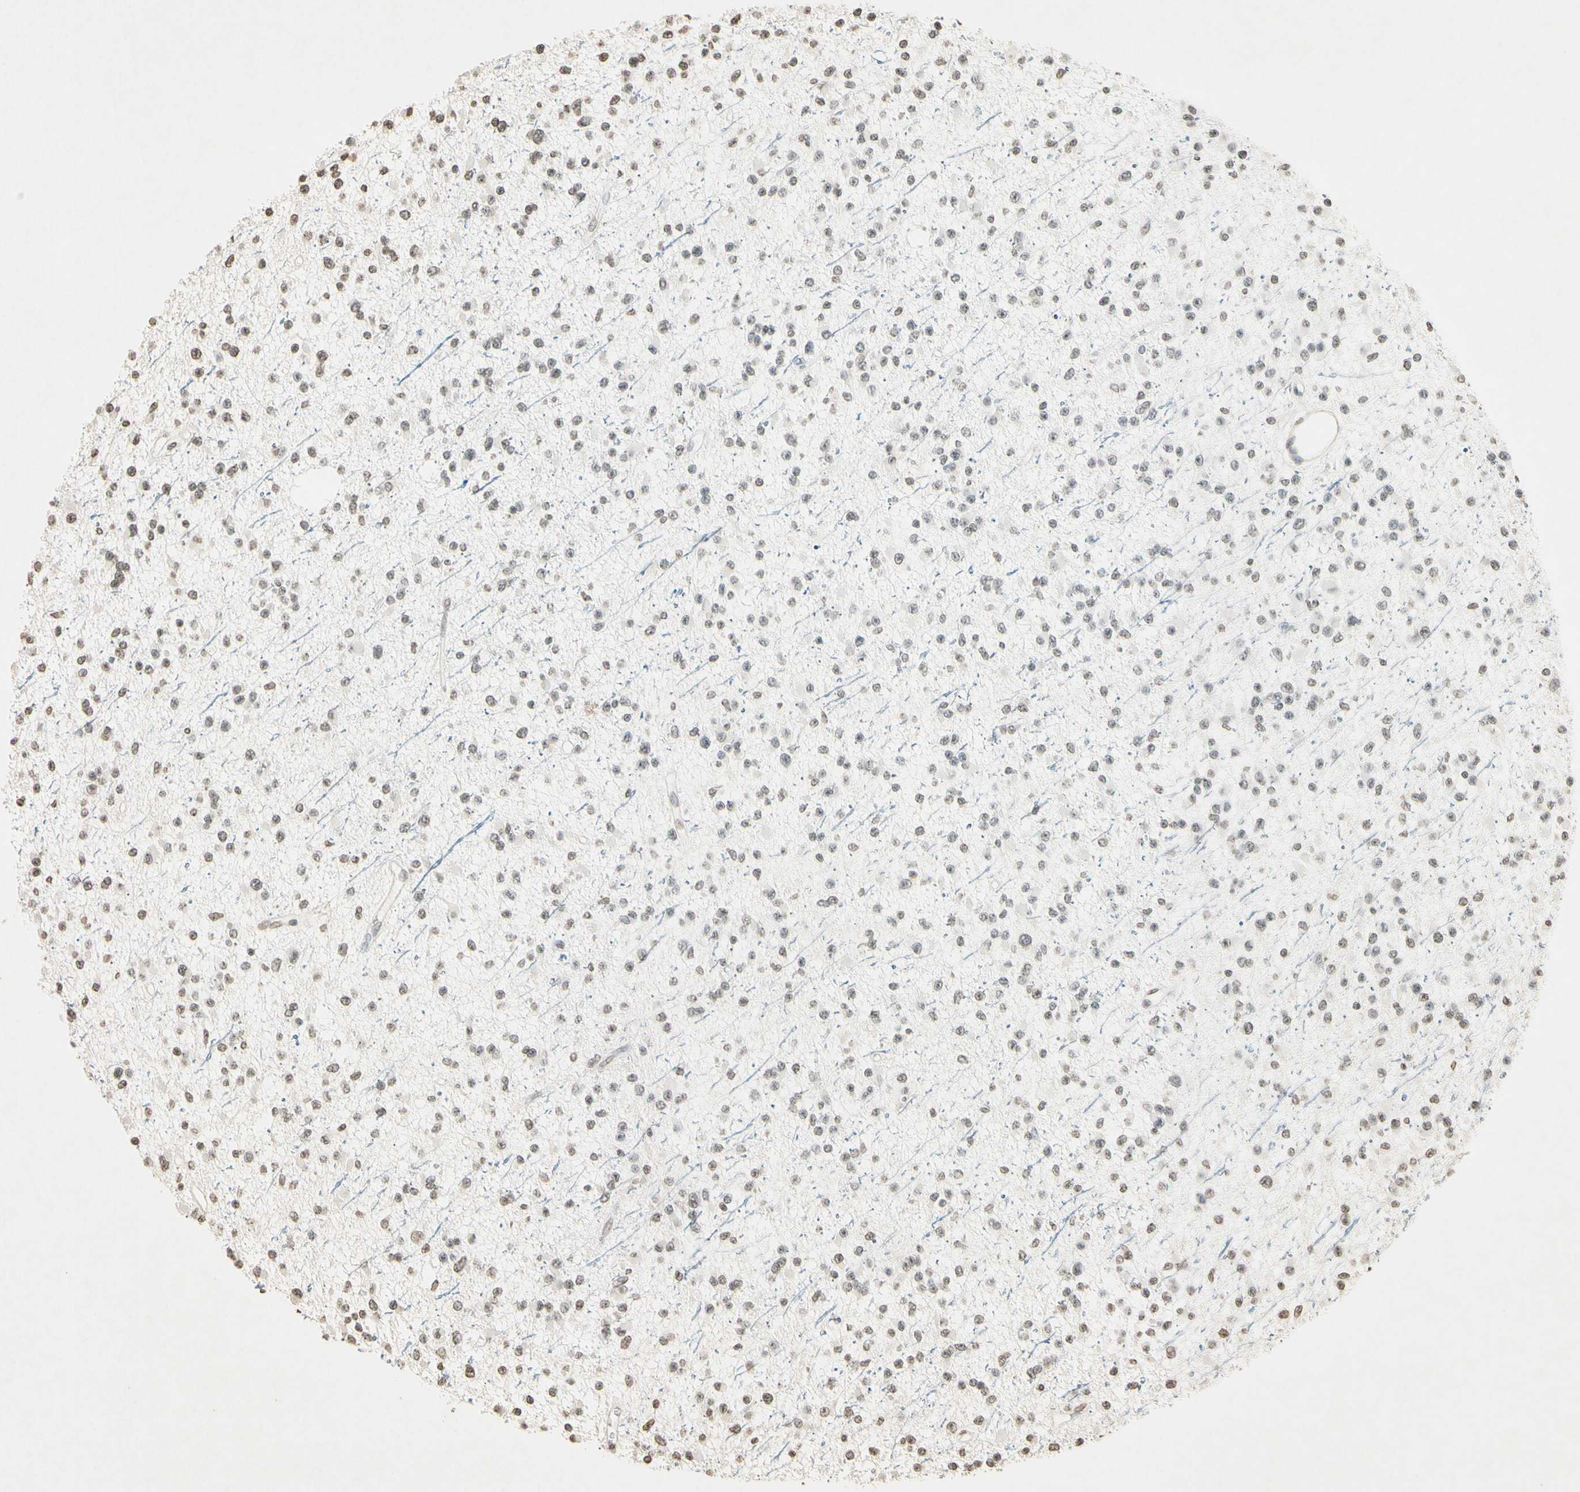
{"staining": {"intensity": "weak", "quantity": "25%-75%", "location": "nuclear"}, "tissue": "glioma", "cell_type": "Tumor cells", "image_type": "cancer", "snomed": [{"axis": "morphology", "description": "Glioma, malignant, Low grade"}, {"axis": "topography", "description": "Brain"}], "caption": "Protein staining of malignant glioma (low-grade) tissue exhibits weak nuclear expression in approximately 25%-75% of tumor cells.", "gene": "TOP1", "patient": {"sex": "female", "age": 22}}